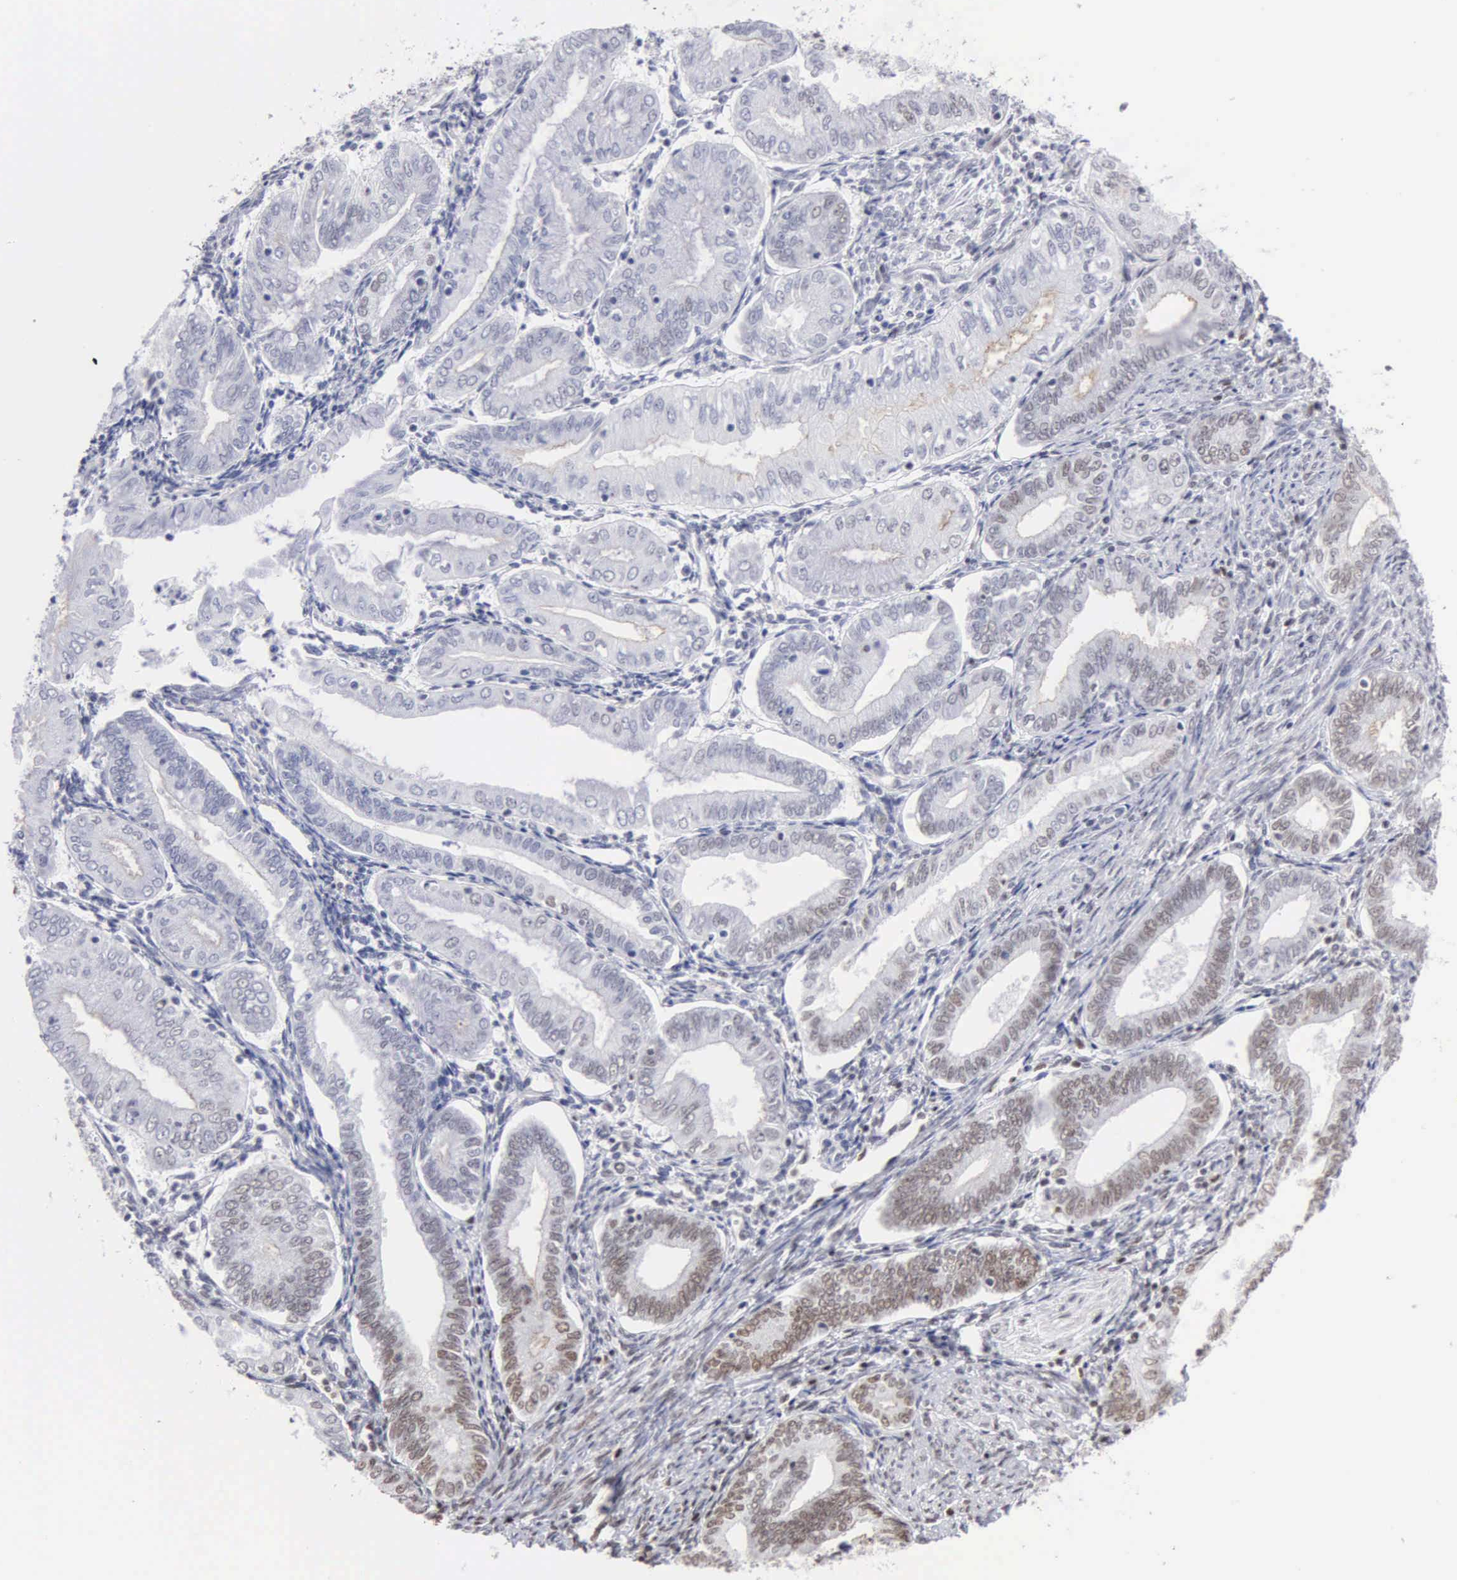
{"staining": {"intensity": "weak", "quantity": "<25%", "location": "nuclear"}, "tissue": "endometrial cancer", "cell_type": "Tumor cells", "image_type": "cancer", "snomed": [{"axis": "morphology", "description": "Adenocarcinoma, NOS"}, {"axis": "topography", "description": "Endometrium"}], "caption": "A high-resolution histopathology image shows immunohistochemistry (IHC) staining of endometrial adenocarcinoma, which exhibits no significant staining in tumor cells. (DAB (3,3'-diaminobenzidine) immunohistochemistry with hematoxylin counter stain).", "gene": "CCNG1", "patient": {"sex": "female", "age": 55}}